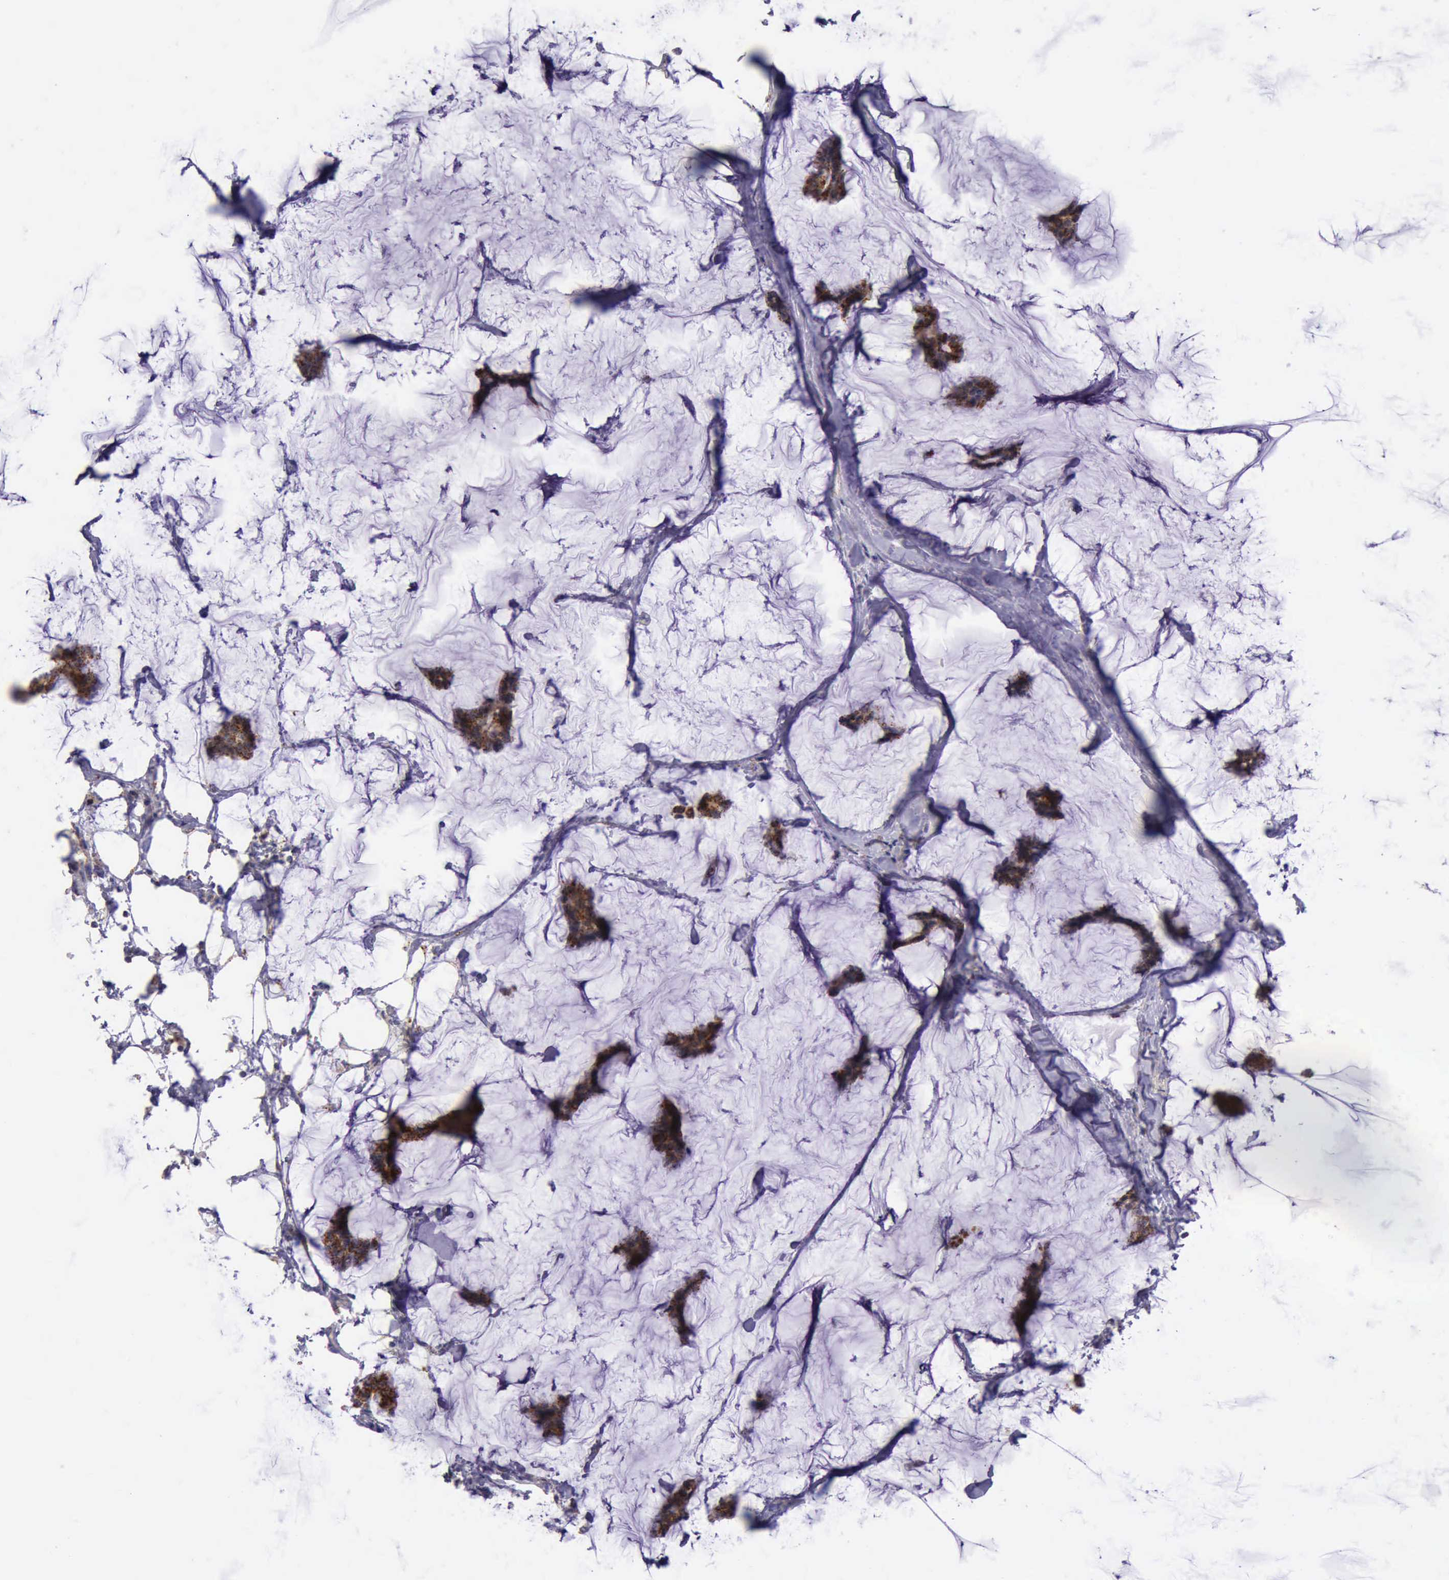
{"staining": {"intensity": "strong", "quantity": ">75%", "location": "cytoplasmic/membranous"}, "tissue": "breast cancer", "cell_type": "Tumor cells", "image_type": "cancer", "snomed": [{"axis": "morphology", "description": "Duct carcinoma"}, {"axis": "topography", "description": "Breast"}], "caption": "Immunohistochemistry staining of breast invasive ductal carcinoma, which demonstrates high levels of strong cytoplasmic/membranous expression in approximately >75% of tumor cells indicating strong cytoplasmic/membranous protein expression. The staining was performed using DAB (3,3'-diaminobenzidine) (brown) for protein detection and nuclei were counterstained in hematoxylin (blue).", "gene": "TXN2", "patient": {"sex": "female", "age": 93}}